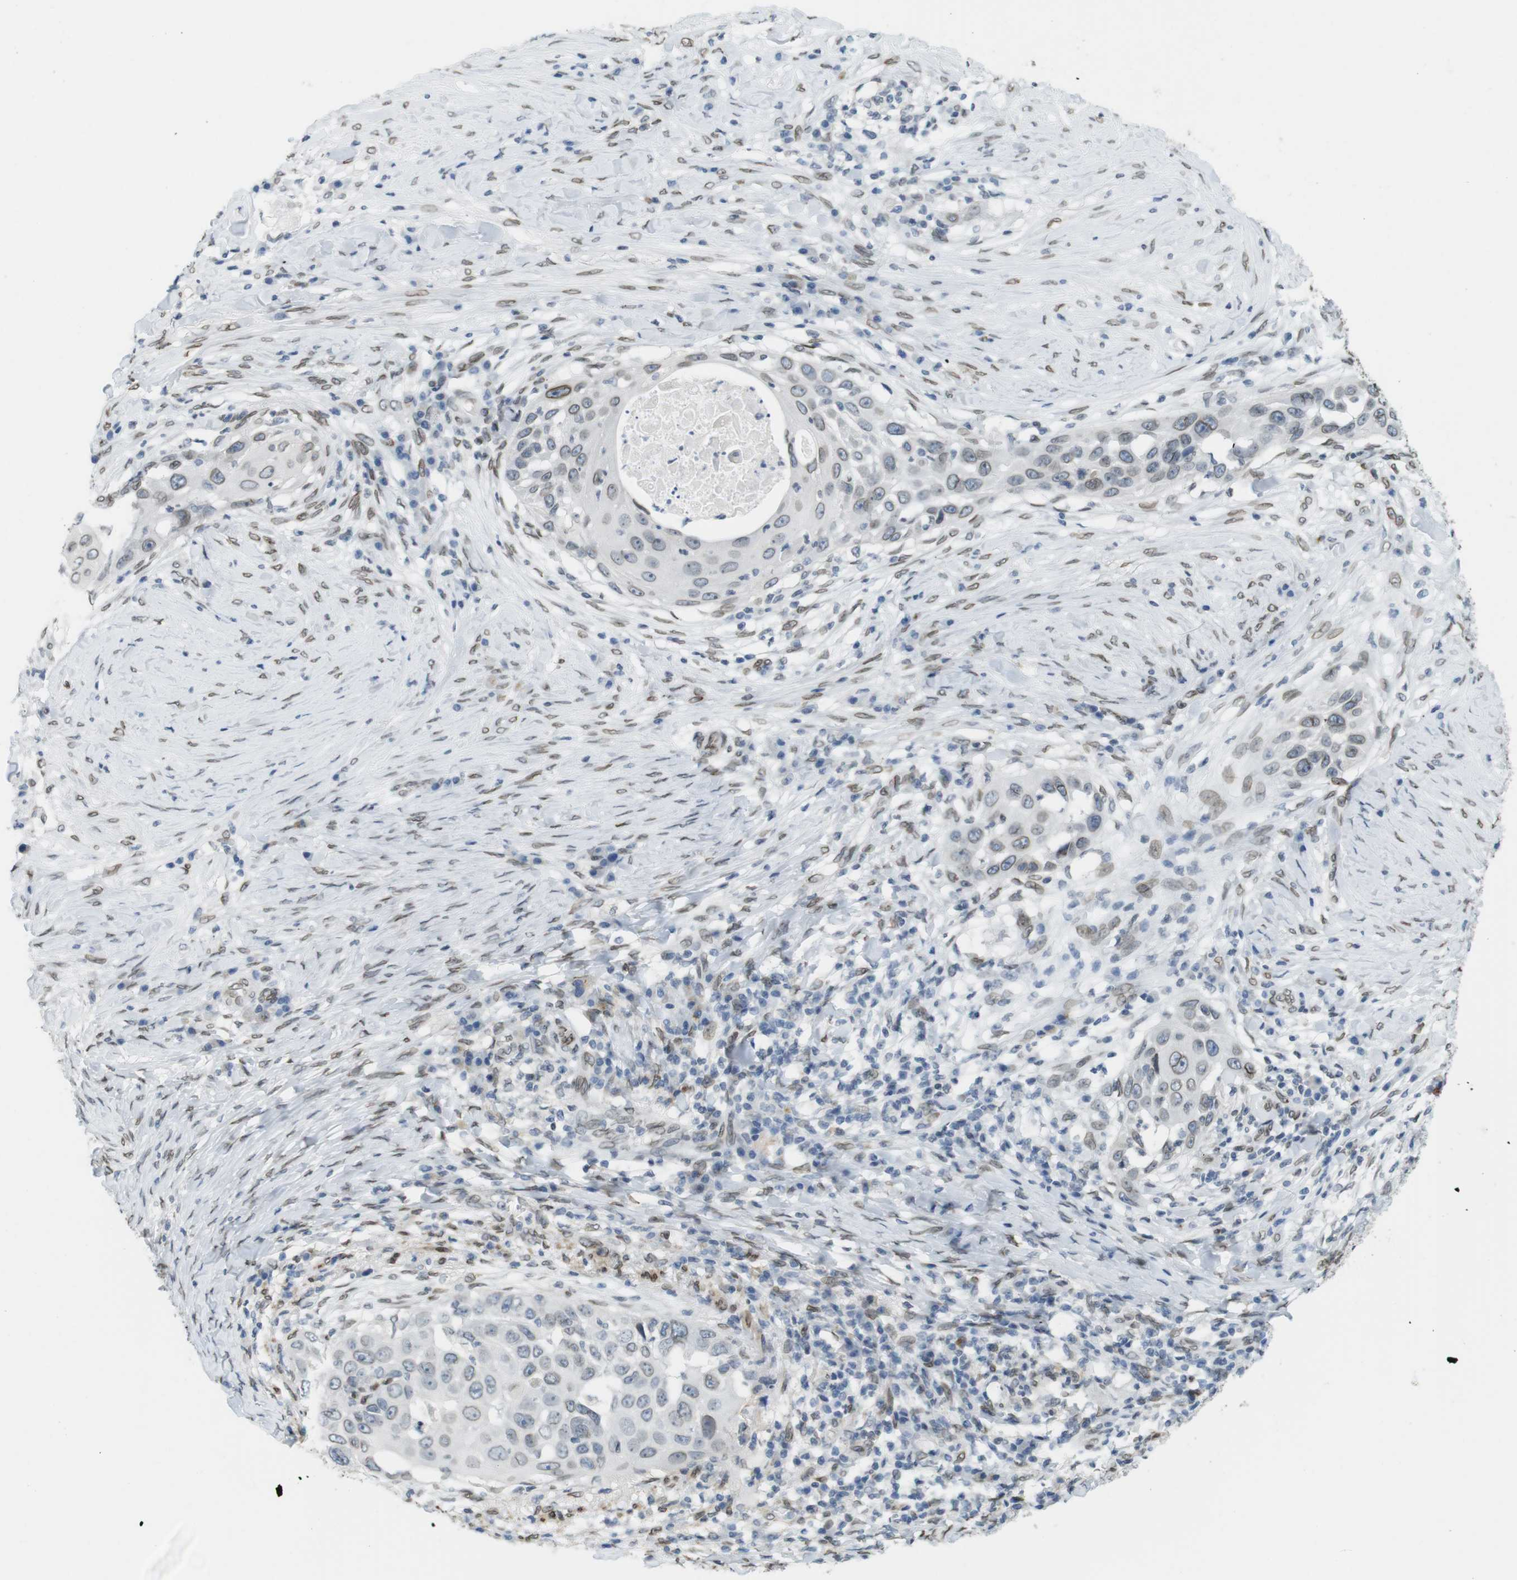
{"staining": {"intensity": "moderate", "quantity": "25%-75%", "location": "cytoplasmic/membranous,nuclear"}, "tissue": "skin cancer", "cell_type": "Tumor cells", "image_type": "cancer", "snomed": [{"axis": "morphology", "description": "Squamous cell carcinoma, NOS"}, {"axis": "topography", "description": "Skin"}], "caption": "Immunohistochemistry (IHC) image of squamous cell carcinoma (skin) stained for a protein (brown), which reveals medium levels of moderate cytoplasmic/membranous and nuclear staining in about 25%-75% of tumor cells.", "gene": "ARL6IP6", "patient": {"sex": "female", "age": 44}}